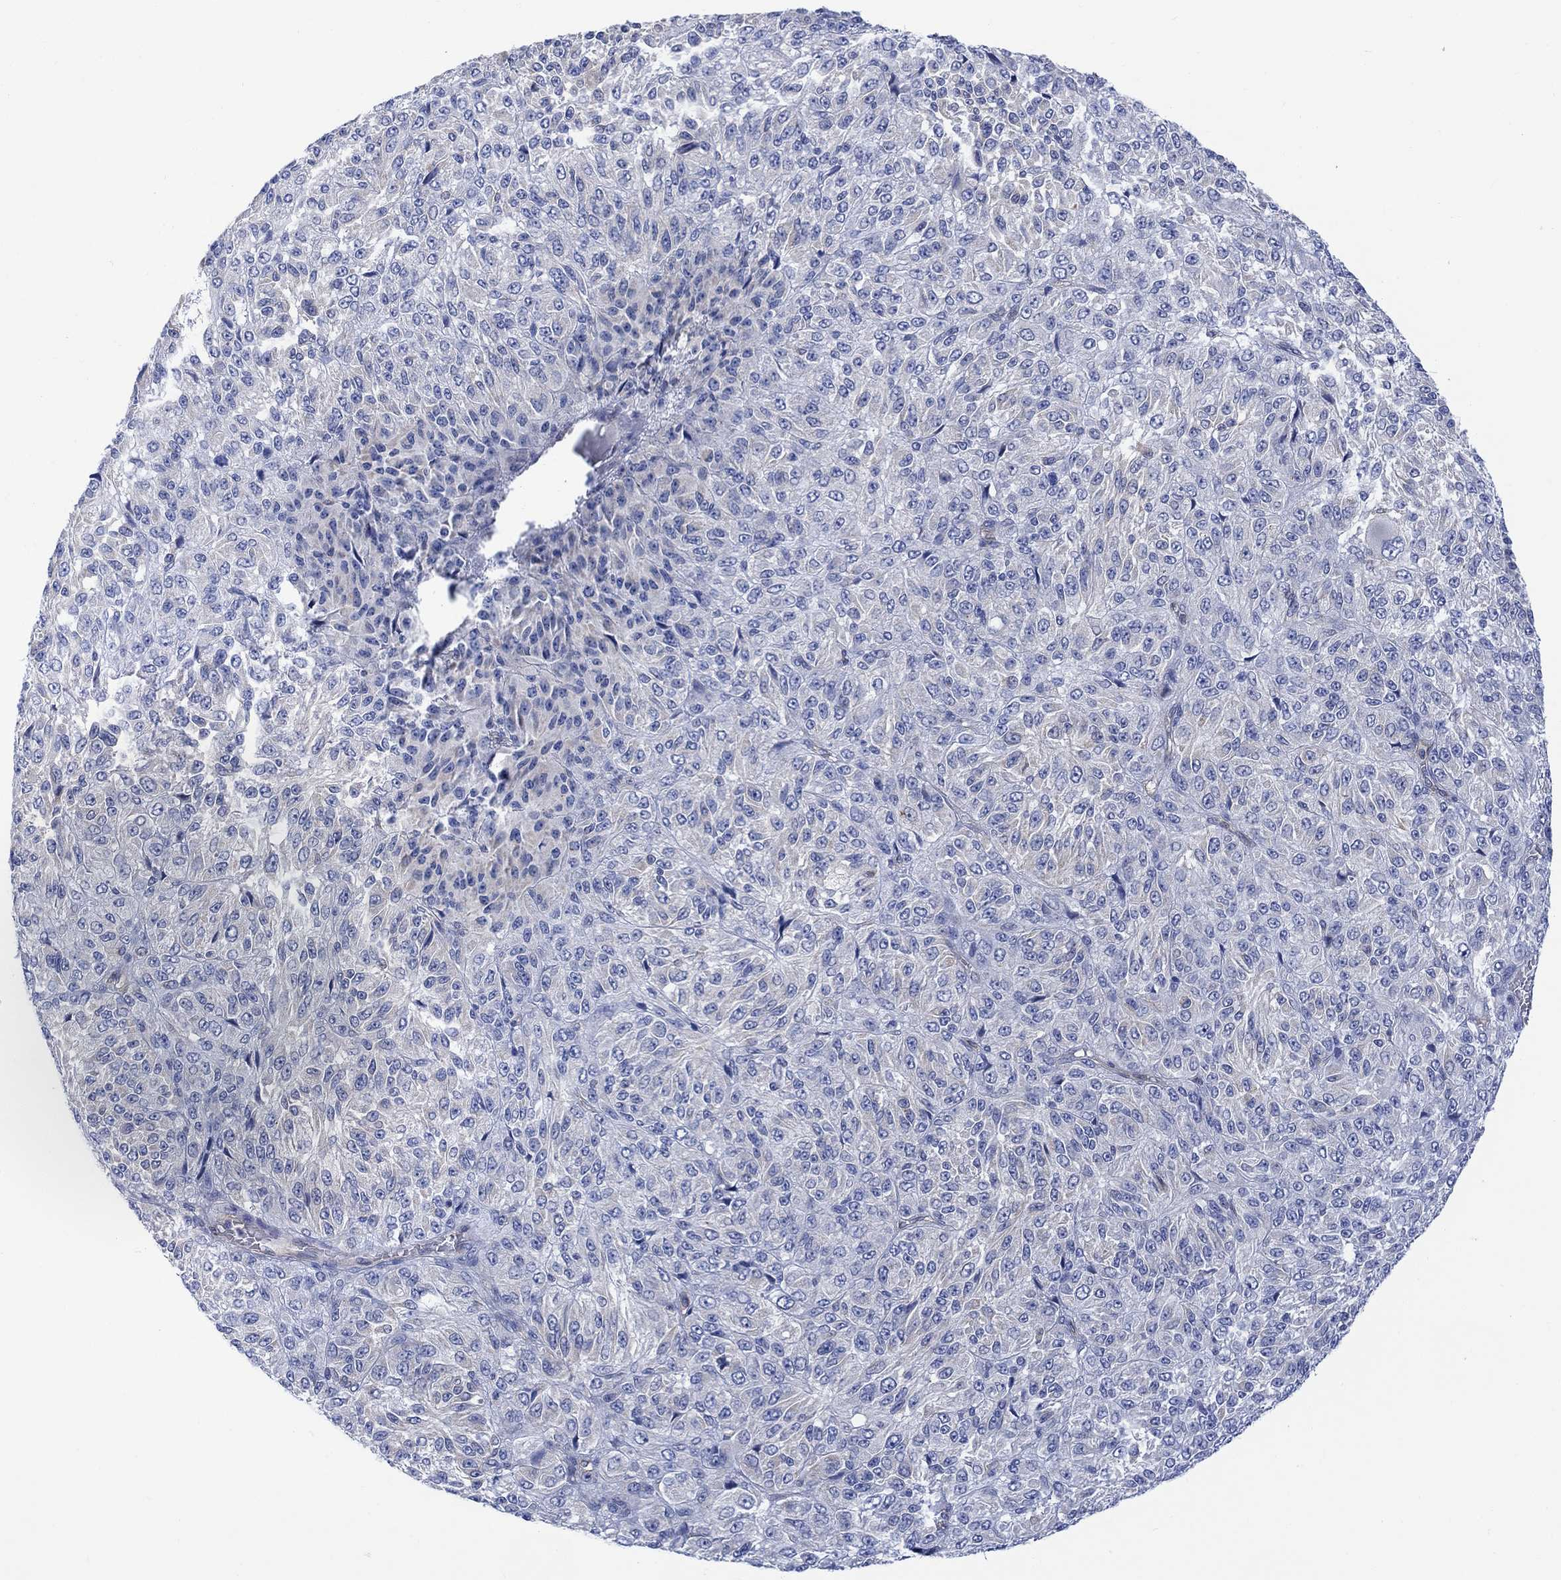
{"staining": {"intensity": "negative", "quantity": "none", "location": "none"}, "tissue": "melanoma", "cell_type": "Tumor cells", "image_type": "cancer", "snomed": [{"axis": "morphology", "description": "Malignant melanoma, Metastatic site"}, {"axis": "topography", "description": "Brain"}], "caption": "Photomicrograph shows no significant protein positivity in tumor cells of malignant melanoma (metastatic site). Nuclei are stained in blue.", "gene": "GBP5", "patient": {"sex": "female", "age": 56}}